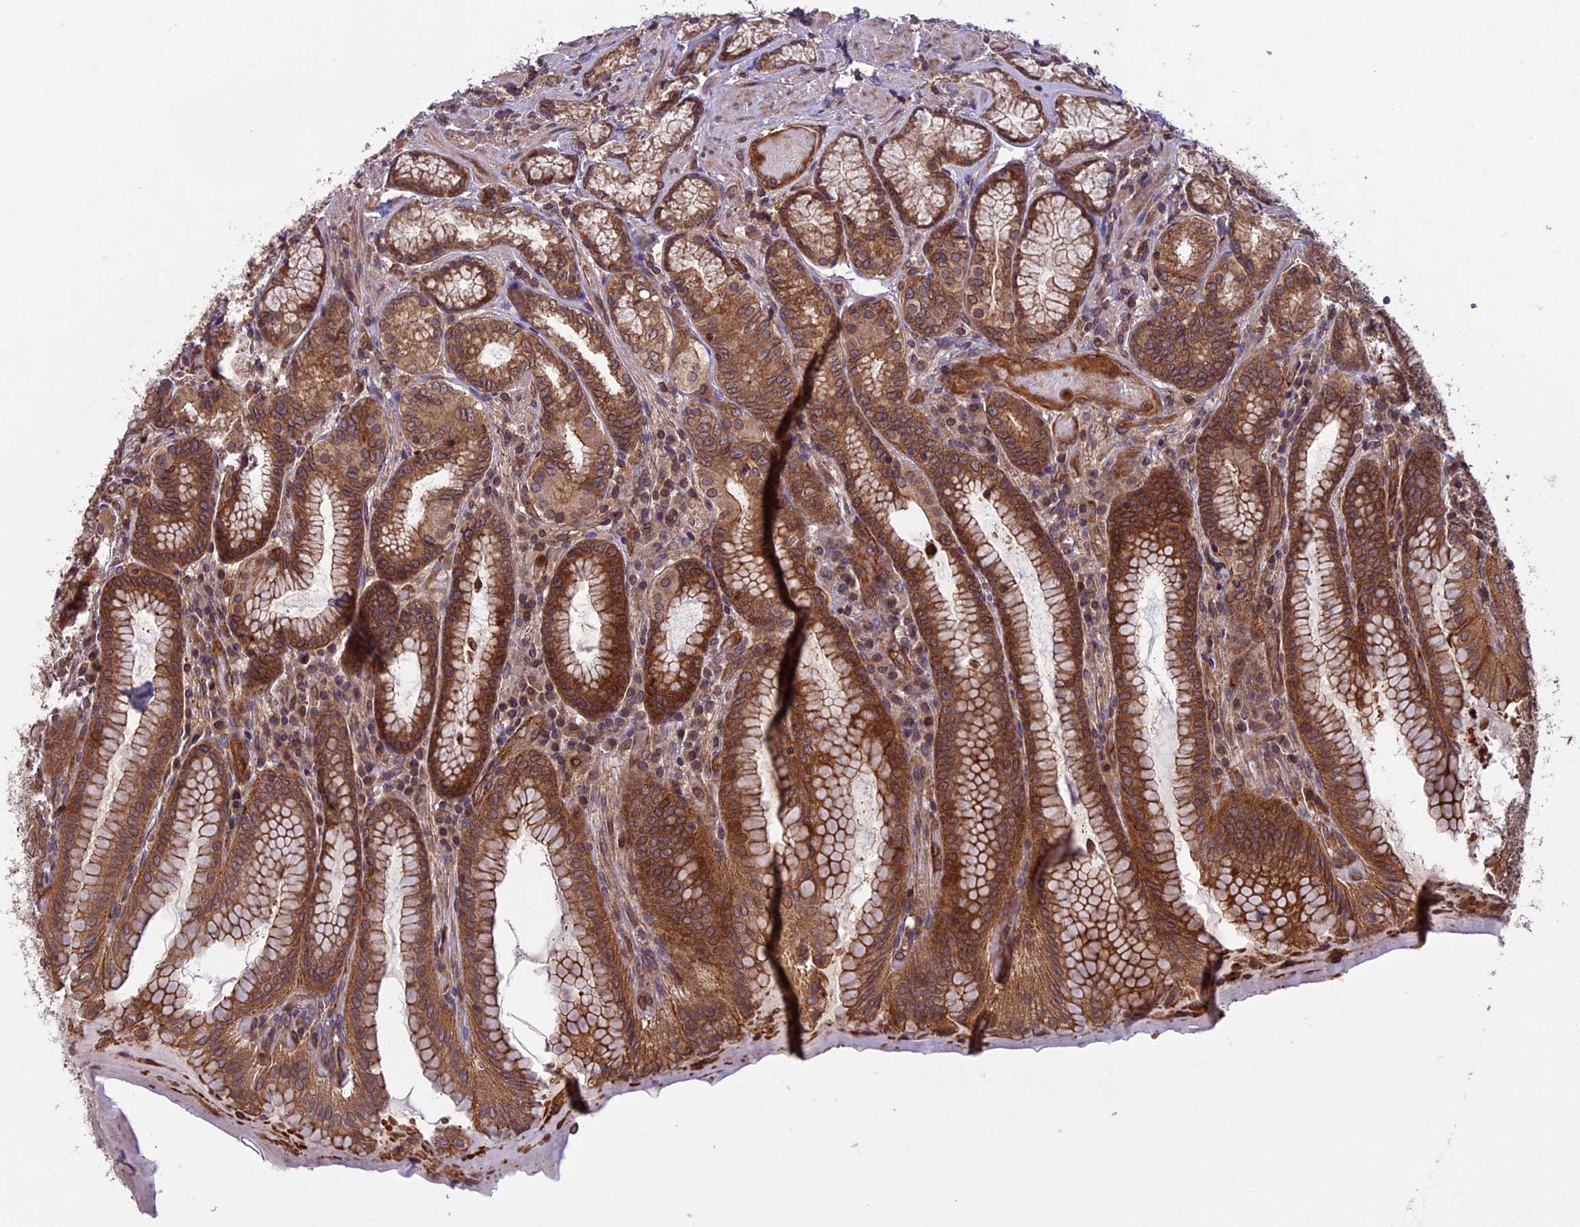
{"staining": {"intensity": "strong", "quantity": ">75%", "location": "cytoplasmic/membranous,nuclear"}, "tissue": "stomach", "cell_type": "Glandular cells", "image_type": "normal", "snomed": [{"axis": "morphology", "description": "Normal tissue, NOS"}, {"axis": "topography", "description": "Stomach, upper"}, {"axis": "topography", "description": "Stomach, lower"}], "caption": "Stomach stained with DAB IHC shows high levels of strong cytoplasmic/membranous,nuclear expression in about >75% of glandular cells. The staining is performed using DAB brown chromogen to label protein expression. The nuclei are counter-stained blue using hematoxylin.", "gene": "CCDC125", "patient": {"sex": "female", "age": 76}}